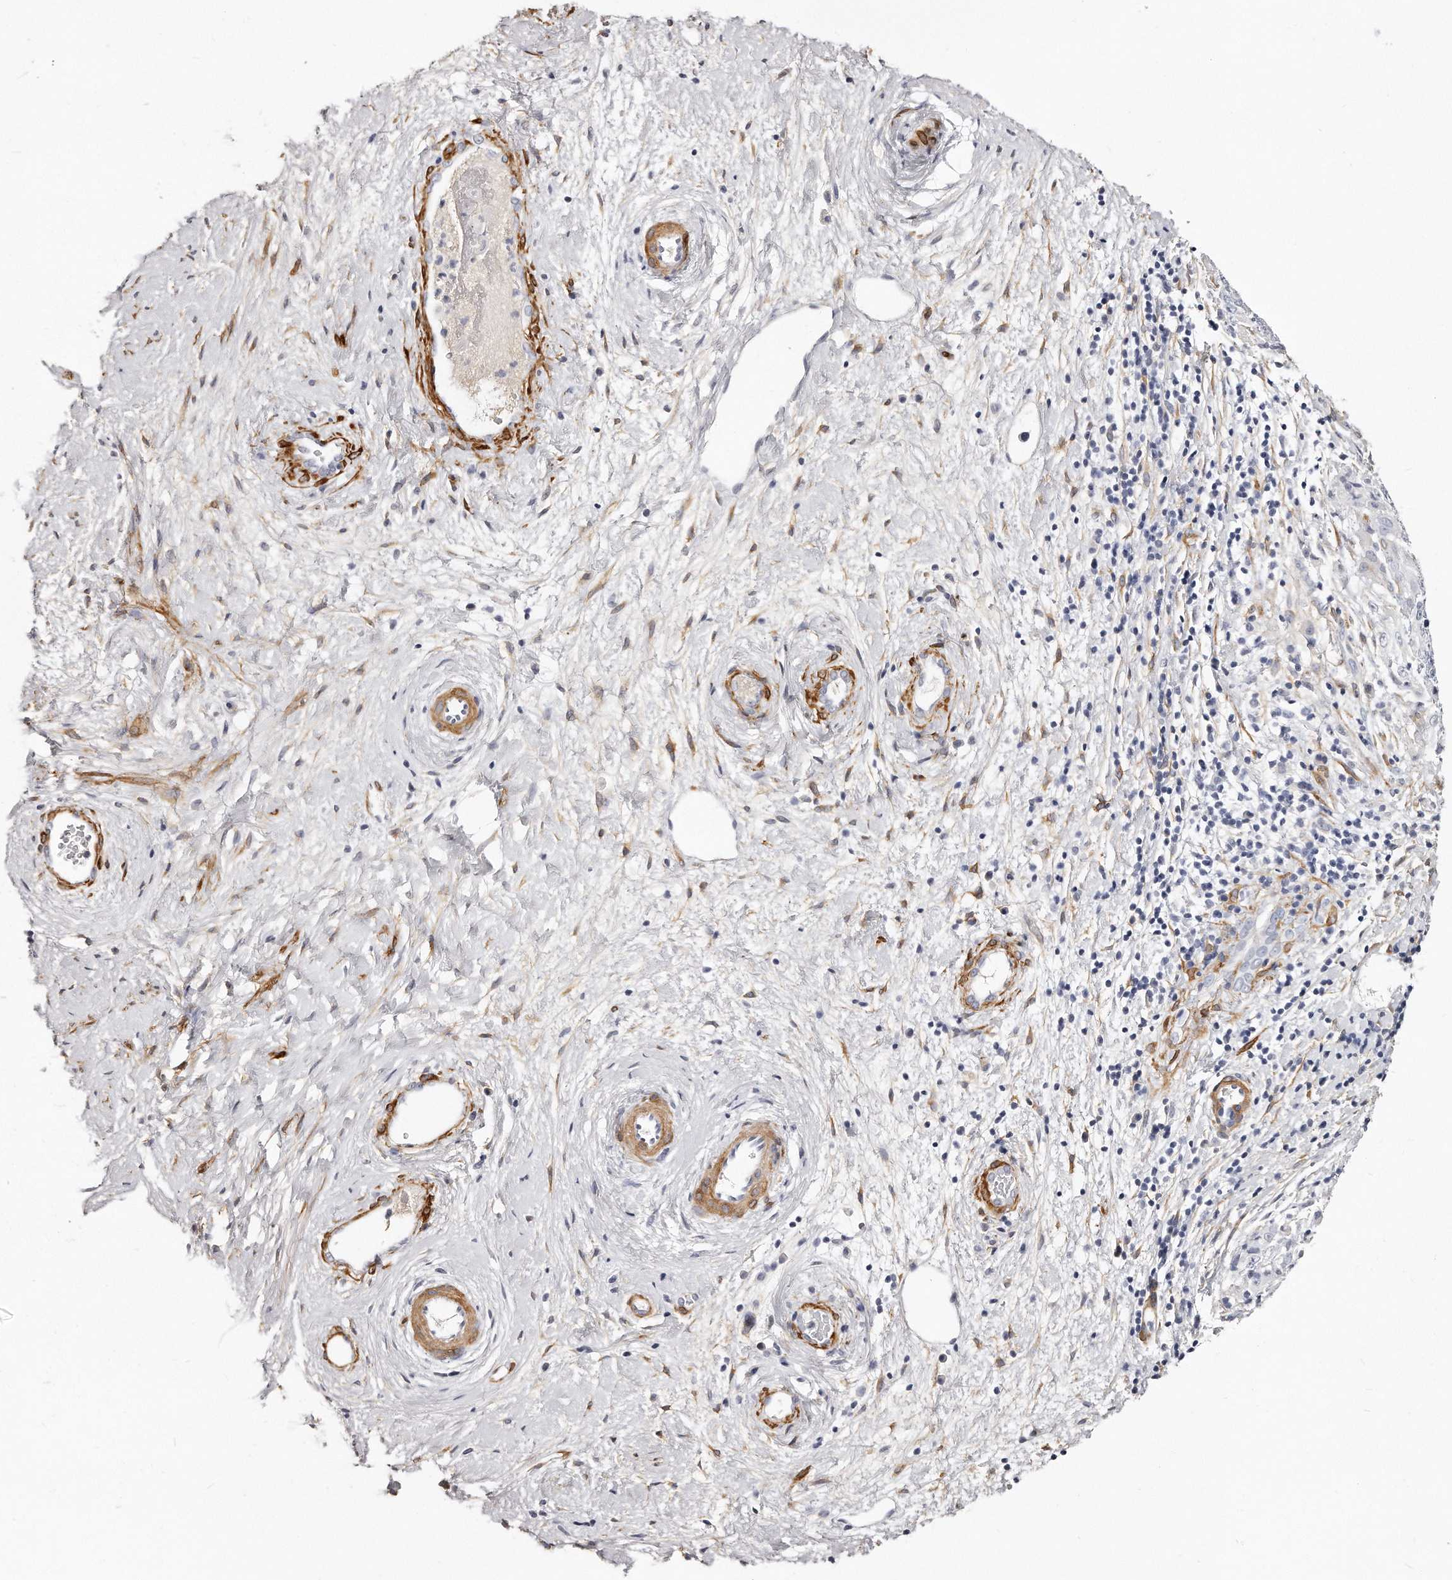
{"staining": {"intensity": "negative", "quantity": "none", "location": "none"}, "tissue": "cervical cancer", "cell_type": "Tumor cells", "image_type": "cancer", "snomed": [{"axis": "morphology", "description": "Squamous cell carcinoma, NOS"}, {"axis": "topography", "description": "Cervix"}], "caption": "A histopathology image of human cervical cancer is negative for staining in tumor cells.", "gene": "LMOD1", "patient": {"sex": "female", "age": 48}}